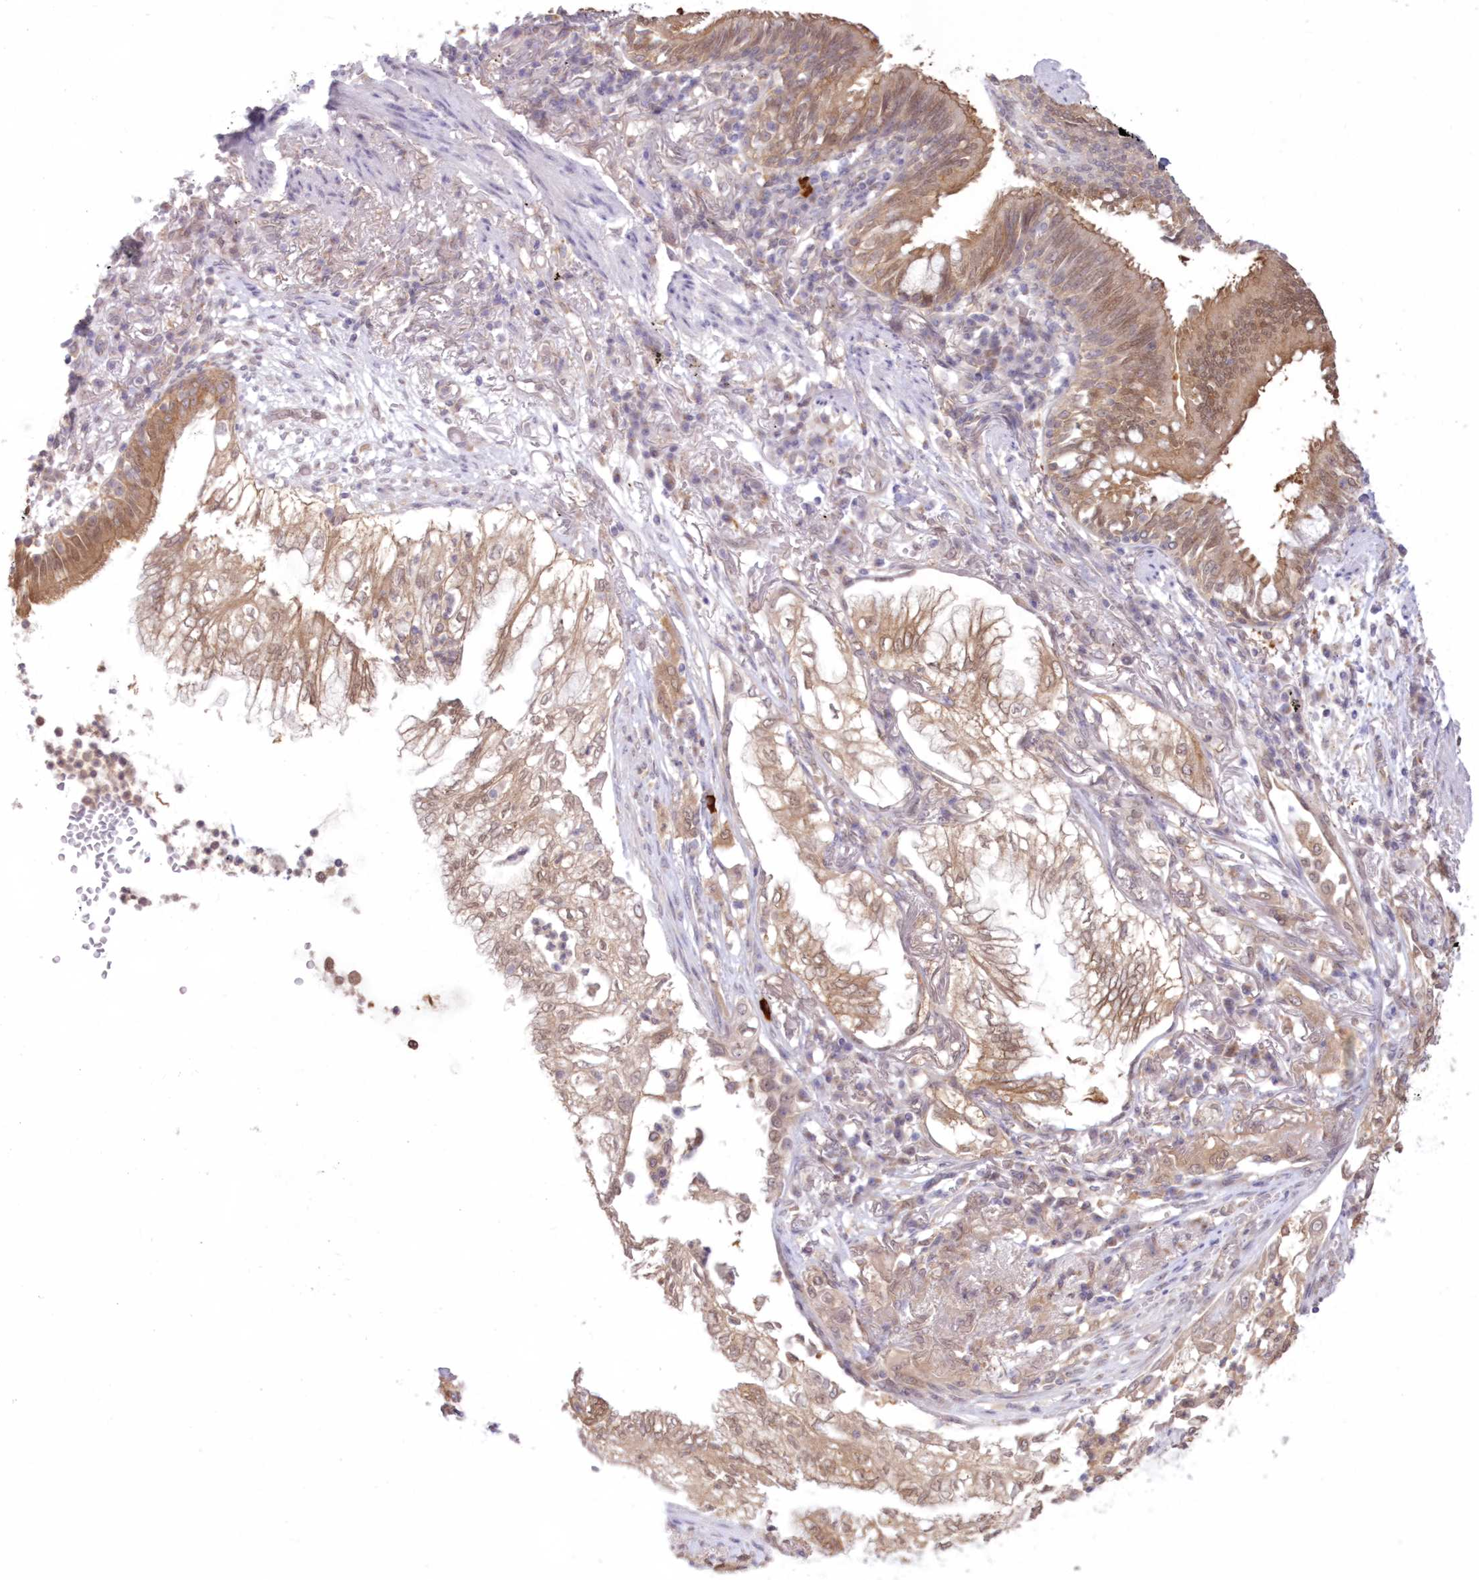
{"staining": {"intensity": "moderate", "quantity": ">75%", "location": "cytoplasmic/membranous,nuclear"}, "tissue": "lung cancer", "cell_type": "Tumor cells", "image_type": "cancer", "snomed": [{"axis": "morphology", "description": "Adenocarcinoma, NOS"}, {"axis": "topography", "description": "Lung"}], "caption": "Protein expression analysis of lung cancer (adenocarcinoma) displays moderate cytoplasmic/membranous and nuclear staining in approximately >75% of tumor cells.", "gene": "RNPEP", "patient": {"sex": "female", "age": 70}}